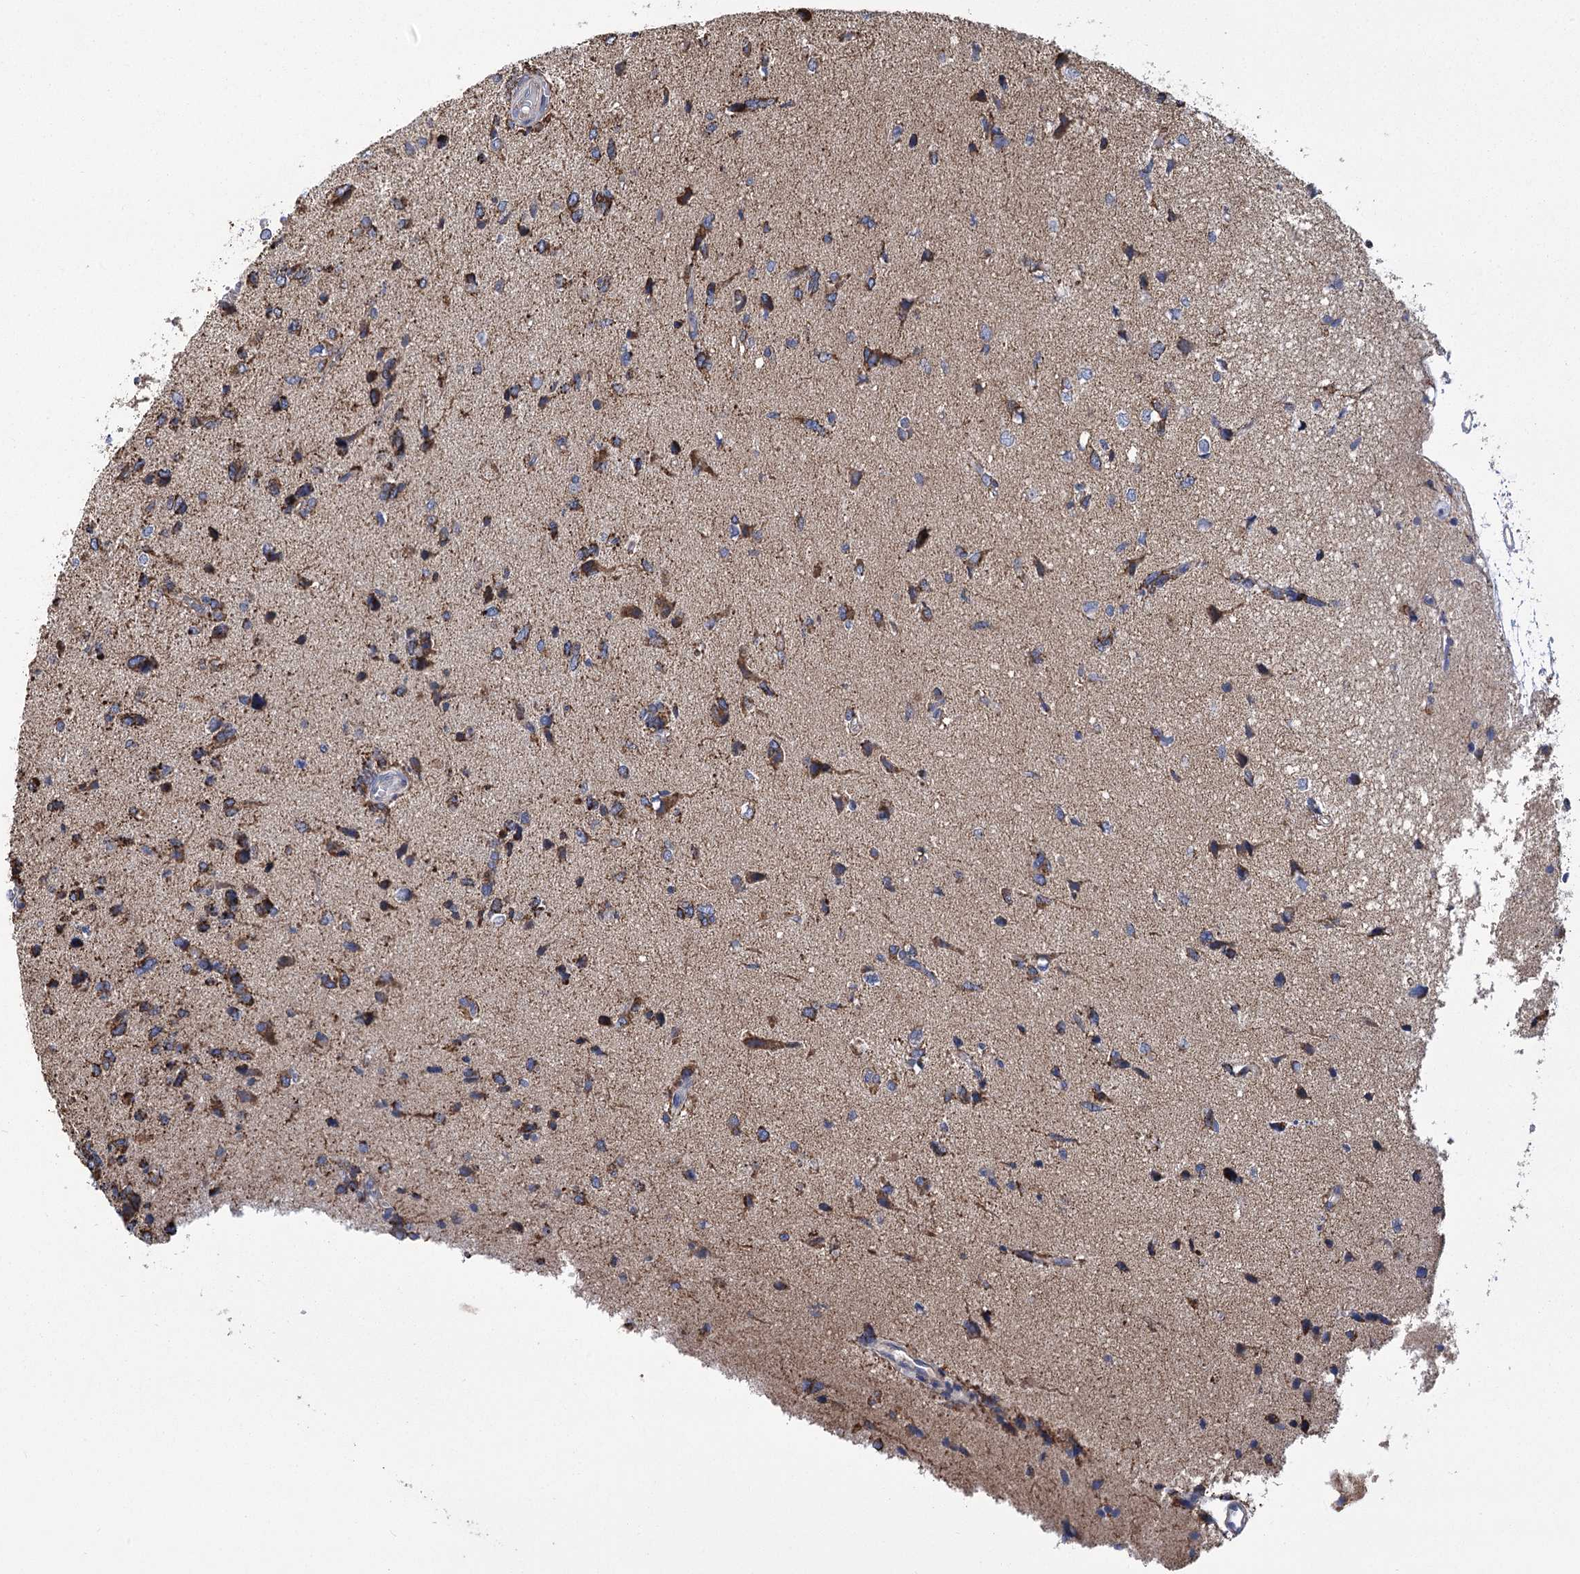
{"staining": {"intensity": "moderate", "quantity": ">75%", "location": "cytoplasmic/membranous"}, "tissue": "glioma", "cell_type": "Tumor cells", "image_type": "cancer", "snomed": [{"axis": "morphology", "description": "Glioma, malignant, High grade"}, {"axis": "topography", "description": "Brain"}], "caption": "Immunohistochemical staining of human malignant glioma (high-grade) exhibits medium levels of moderate cytoplasmic/membranous expression in about >75% of tumor cells. (DAB (3,3'-diaminobenzidine) IHC with brightfield microscopy, high magnification).", "gene": "CCDC73", "patient": {"sex": "female", "age": 59}}